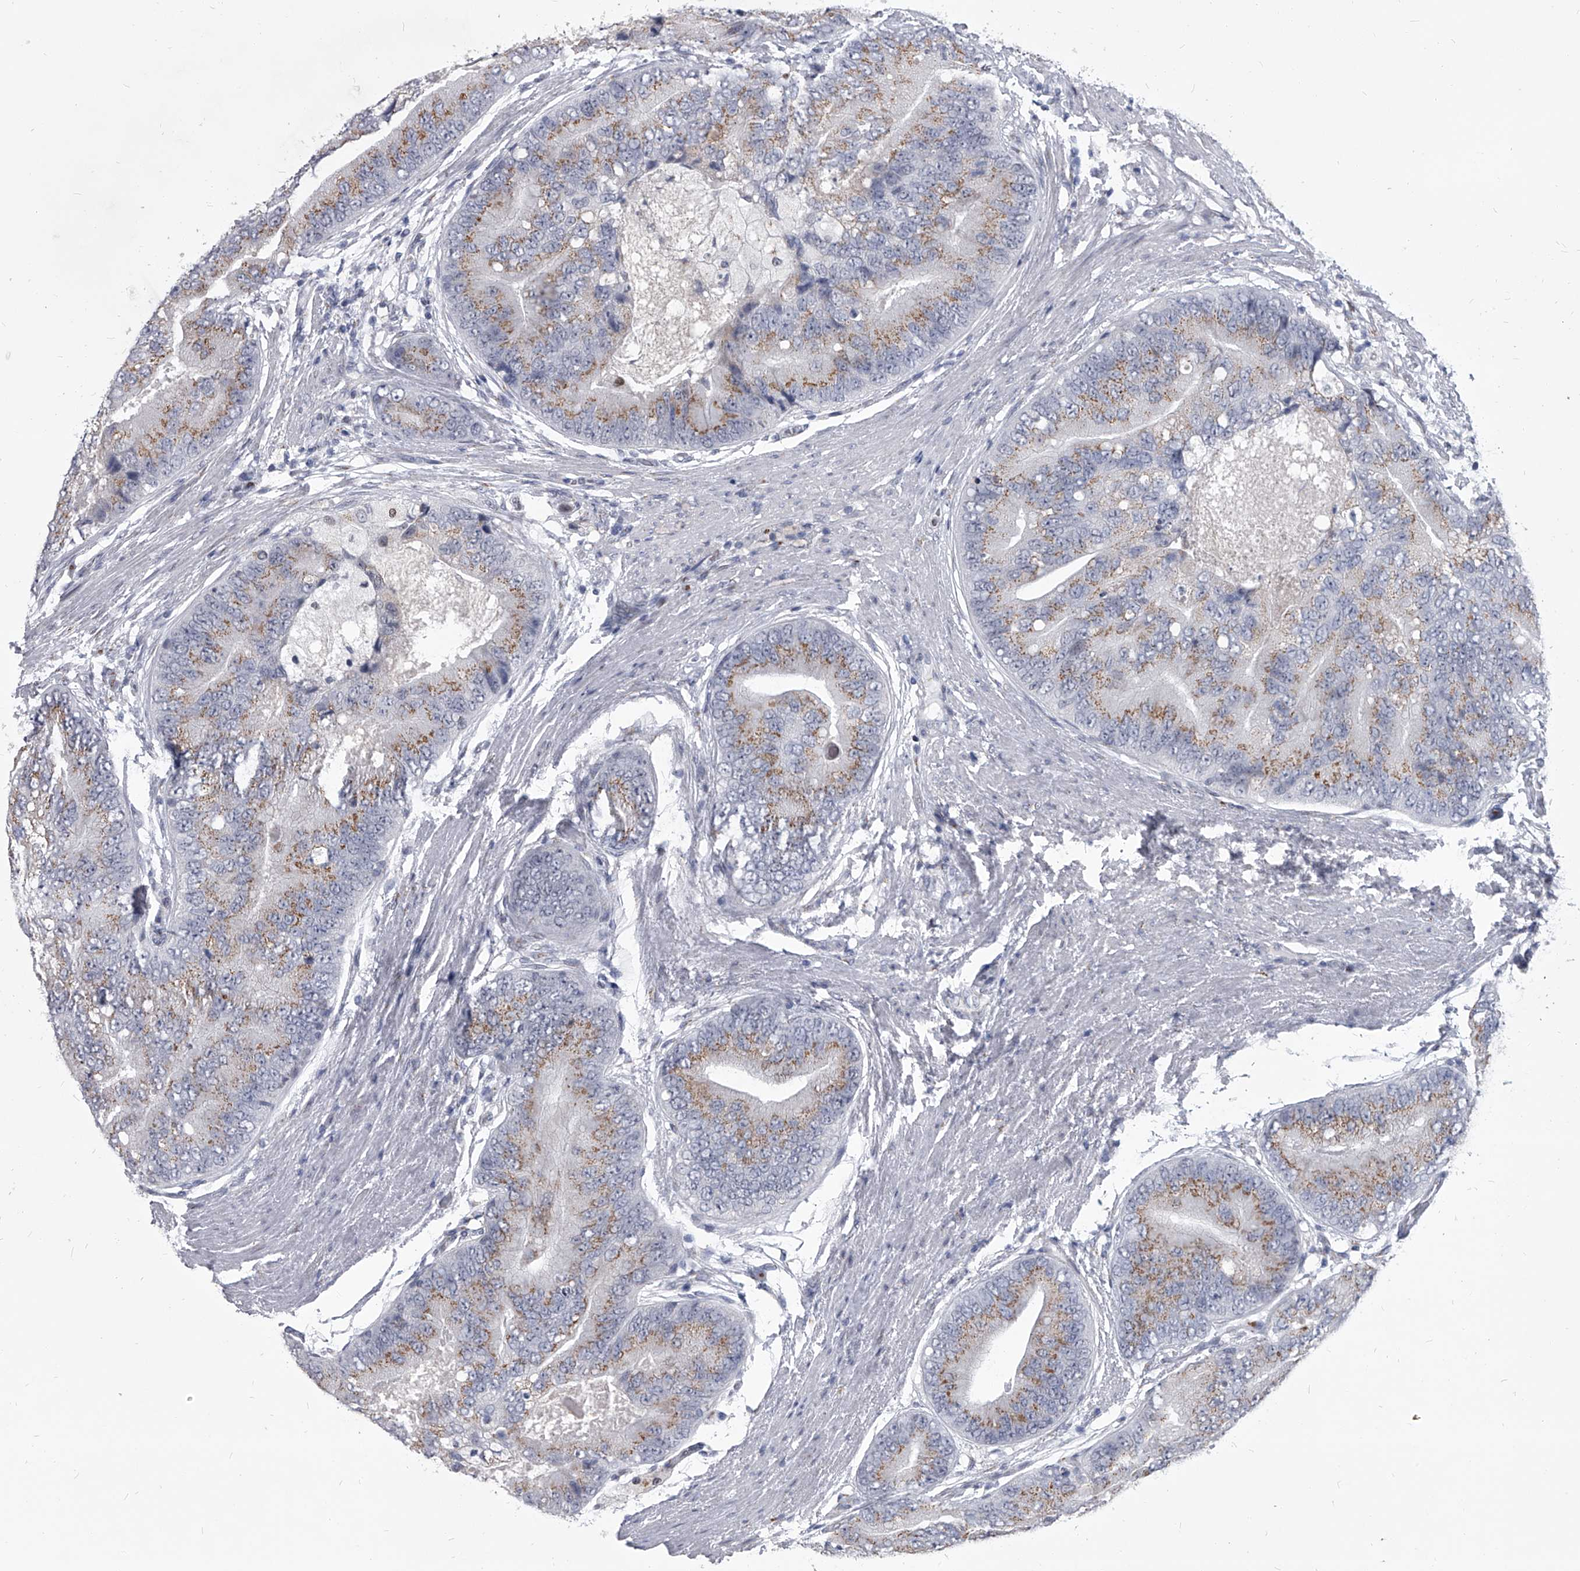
{"staining": {"intensity": "moderate", "quantity": "25%-75%", "location": "cytoplasmic/membranous"}, "tissue": "prostate cancer", "cell_type": "Tumor cells", "image_type": "cancer", "snomed": [{"axis": "morphology", "description": "Adenocarcinoma, High grade"}, {"axis": "topography", "description": "Prostate"}], "caption": "The immunohistochemical stain highlights moderate cytoplasmic/membranous staining in tumor cells of prostate cancer tissue.", "gene": "EVA1C", "patient": {"sex": "male", "age": 70}}